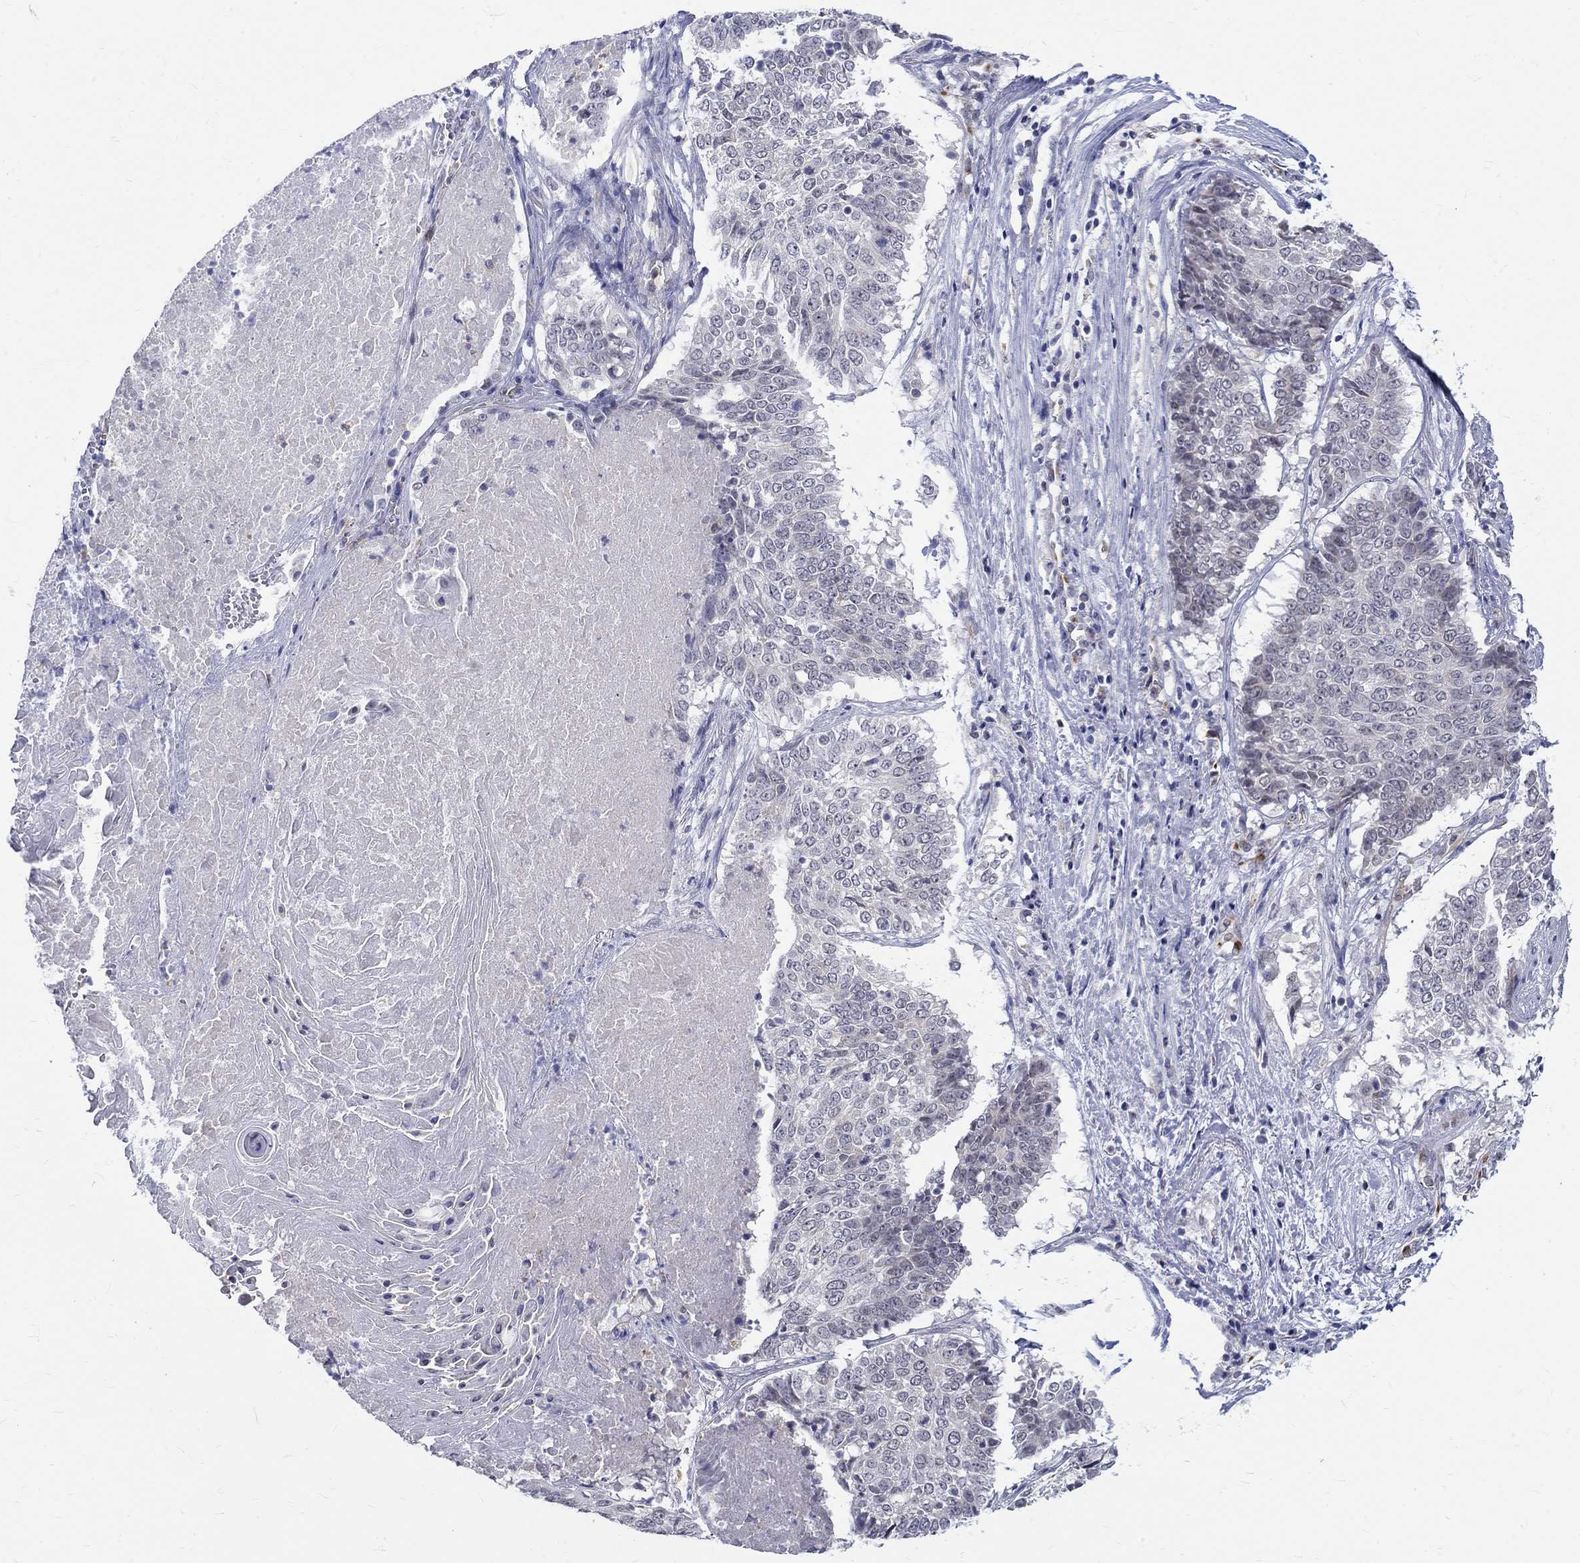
{"staining": {"intensity": "negative", "quantity": "none", "location": "none"}, "tissue": "lung cancer", "cell_type": "Tumor cells", "image_type": "cancer", "snomed": [{"axis": "morphology", "description": "Squamous cell carcinoma, NOS"}, {"axis": "topography", "description": "Lung"}], "caption": "Immunohistochemical staining of human squamous cell carcinoma (lung) displays no significant staining in tumor cells. Nuclei are stained in blue.", "gene": "ST6GALNAC1", "patient": {"sex": "male", "age": 64}}